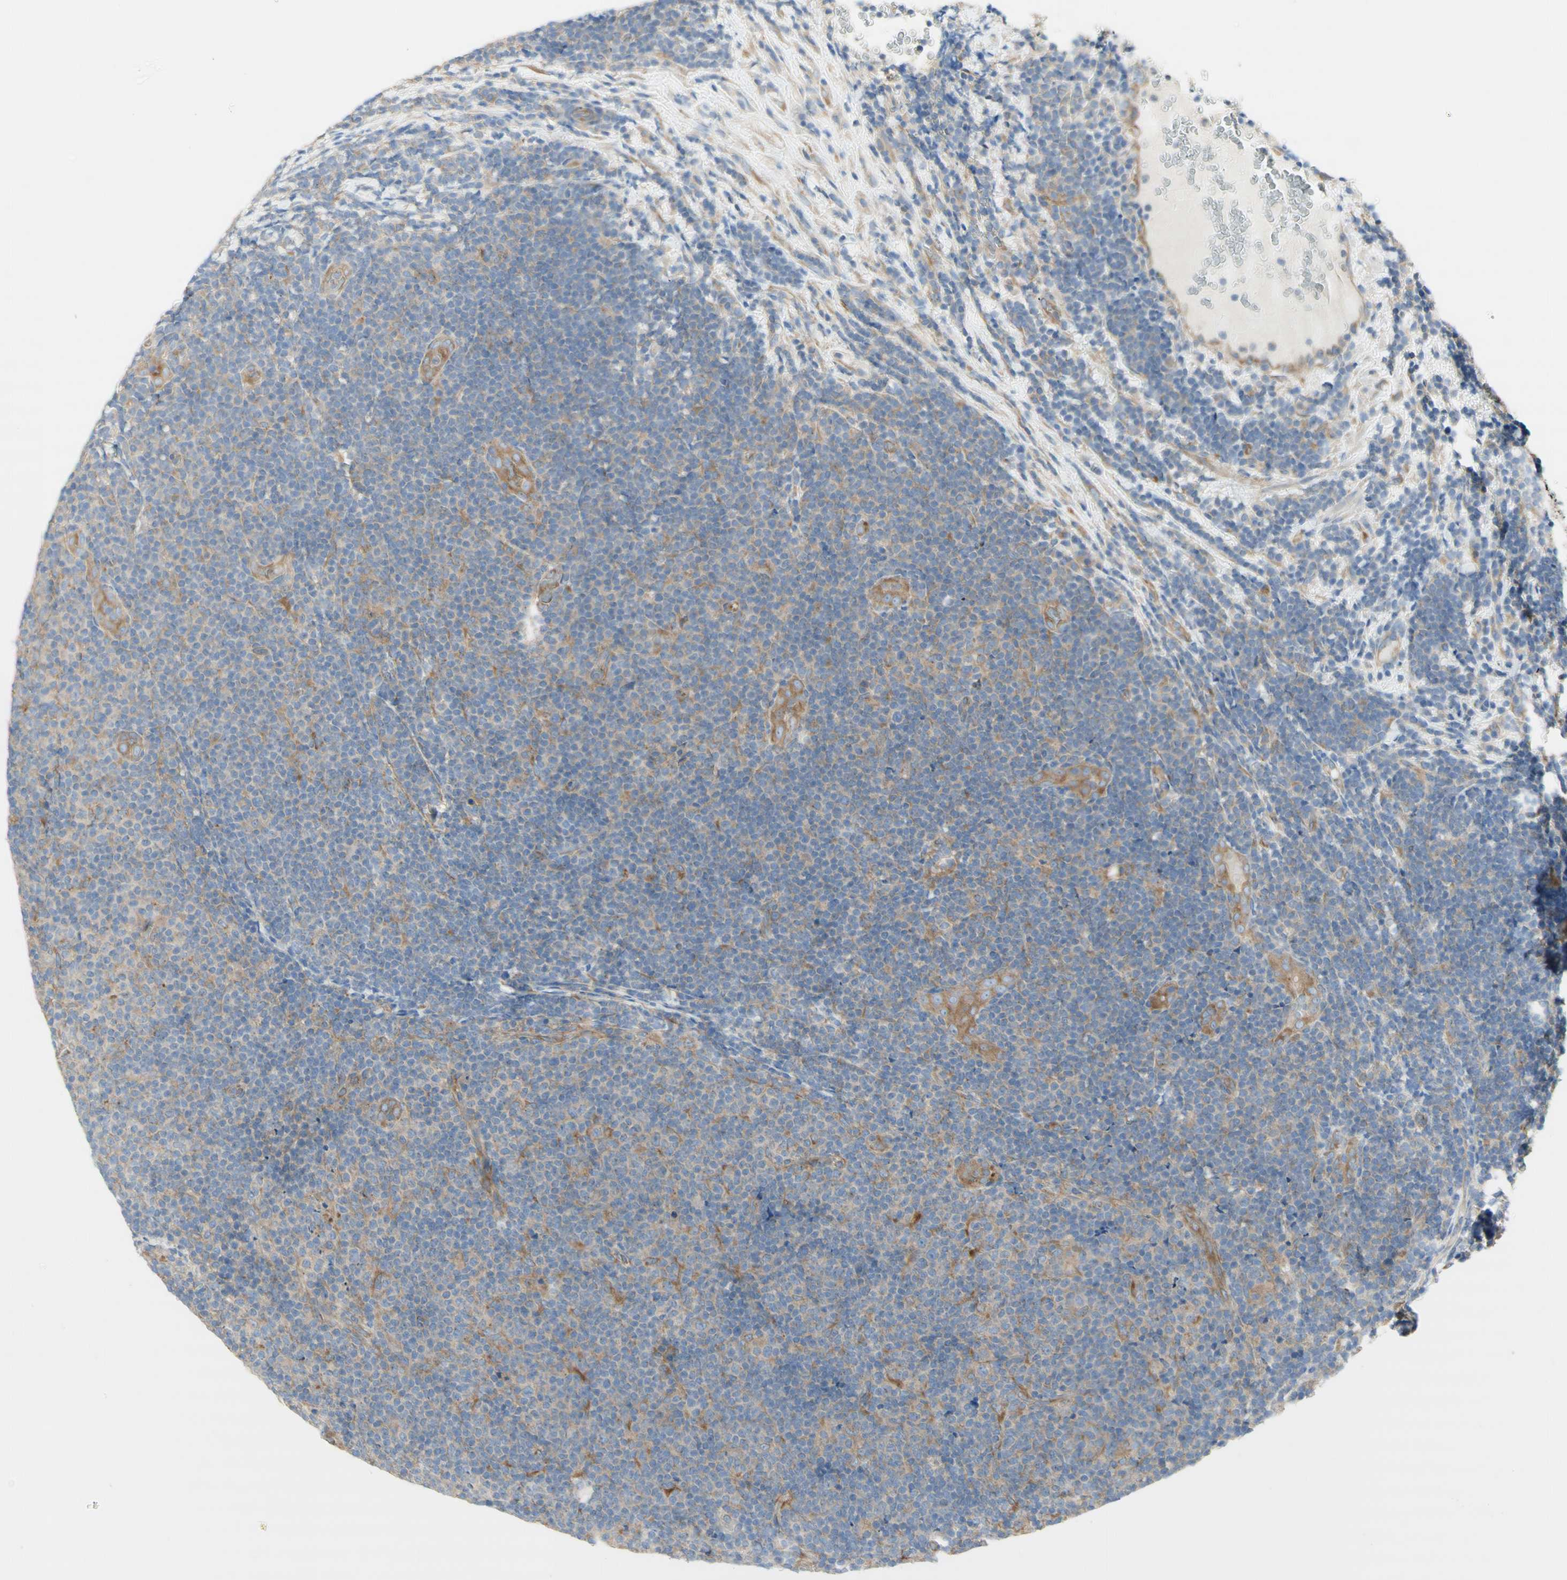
{"staining": {"intensity": "moderate", "quantity": "<25%", "location": "cytoplasmic/membranous"}, "tissue": "lymphoma", "cell_type": "Tumor cells", "image_type": "cancer", "snomed": [{"axis": "morphology", "description": "Malignant lymphoma, non-Hodgkin's type, Low grade"}, {"axis": "topography", "description": "Lymph node"}], "caption": "Moderate cytoplasmic/membranous protein expression is seen in approximately <25% of tumor cells in lymphoma.", "gene": "DYNC1H1", "patient": {"sex": "male", "age": 83}}